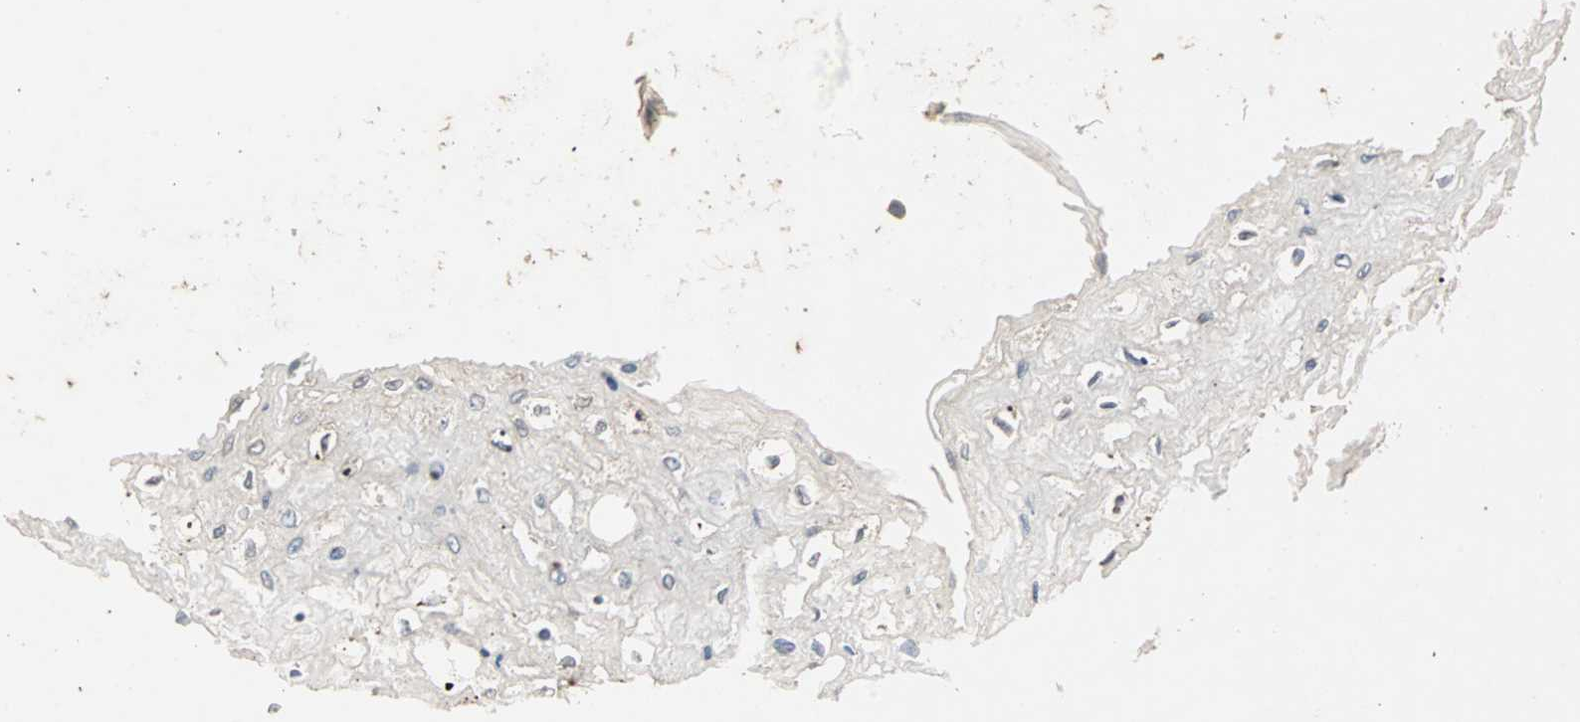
{"staining": {"intensity": "negative", "quantity": "none", "location": "none"}, "tissue": "esophagus", "cell_type": "Squamous epithelial cells", "image_type": "normal", "snomed": [{"axis": "morphology", "description": "Normal tissue, NOS"}, {"axis": "topography", "description": "Esophagus"}], "caption": "Immunohistochemical staining of normal esophagus demonstrates no significant positivity in squamous epithelial cells.", "gene": "TRPV4", "patient": {"sex": "female", "age": 72}}